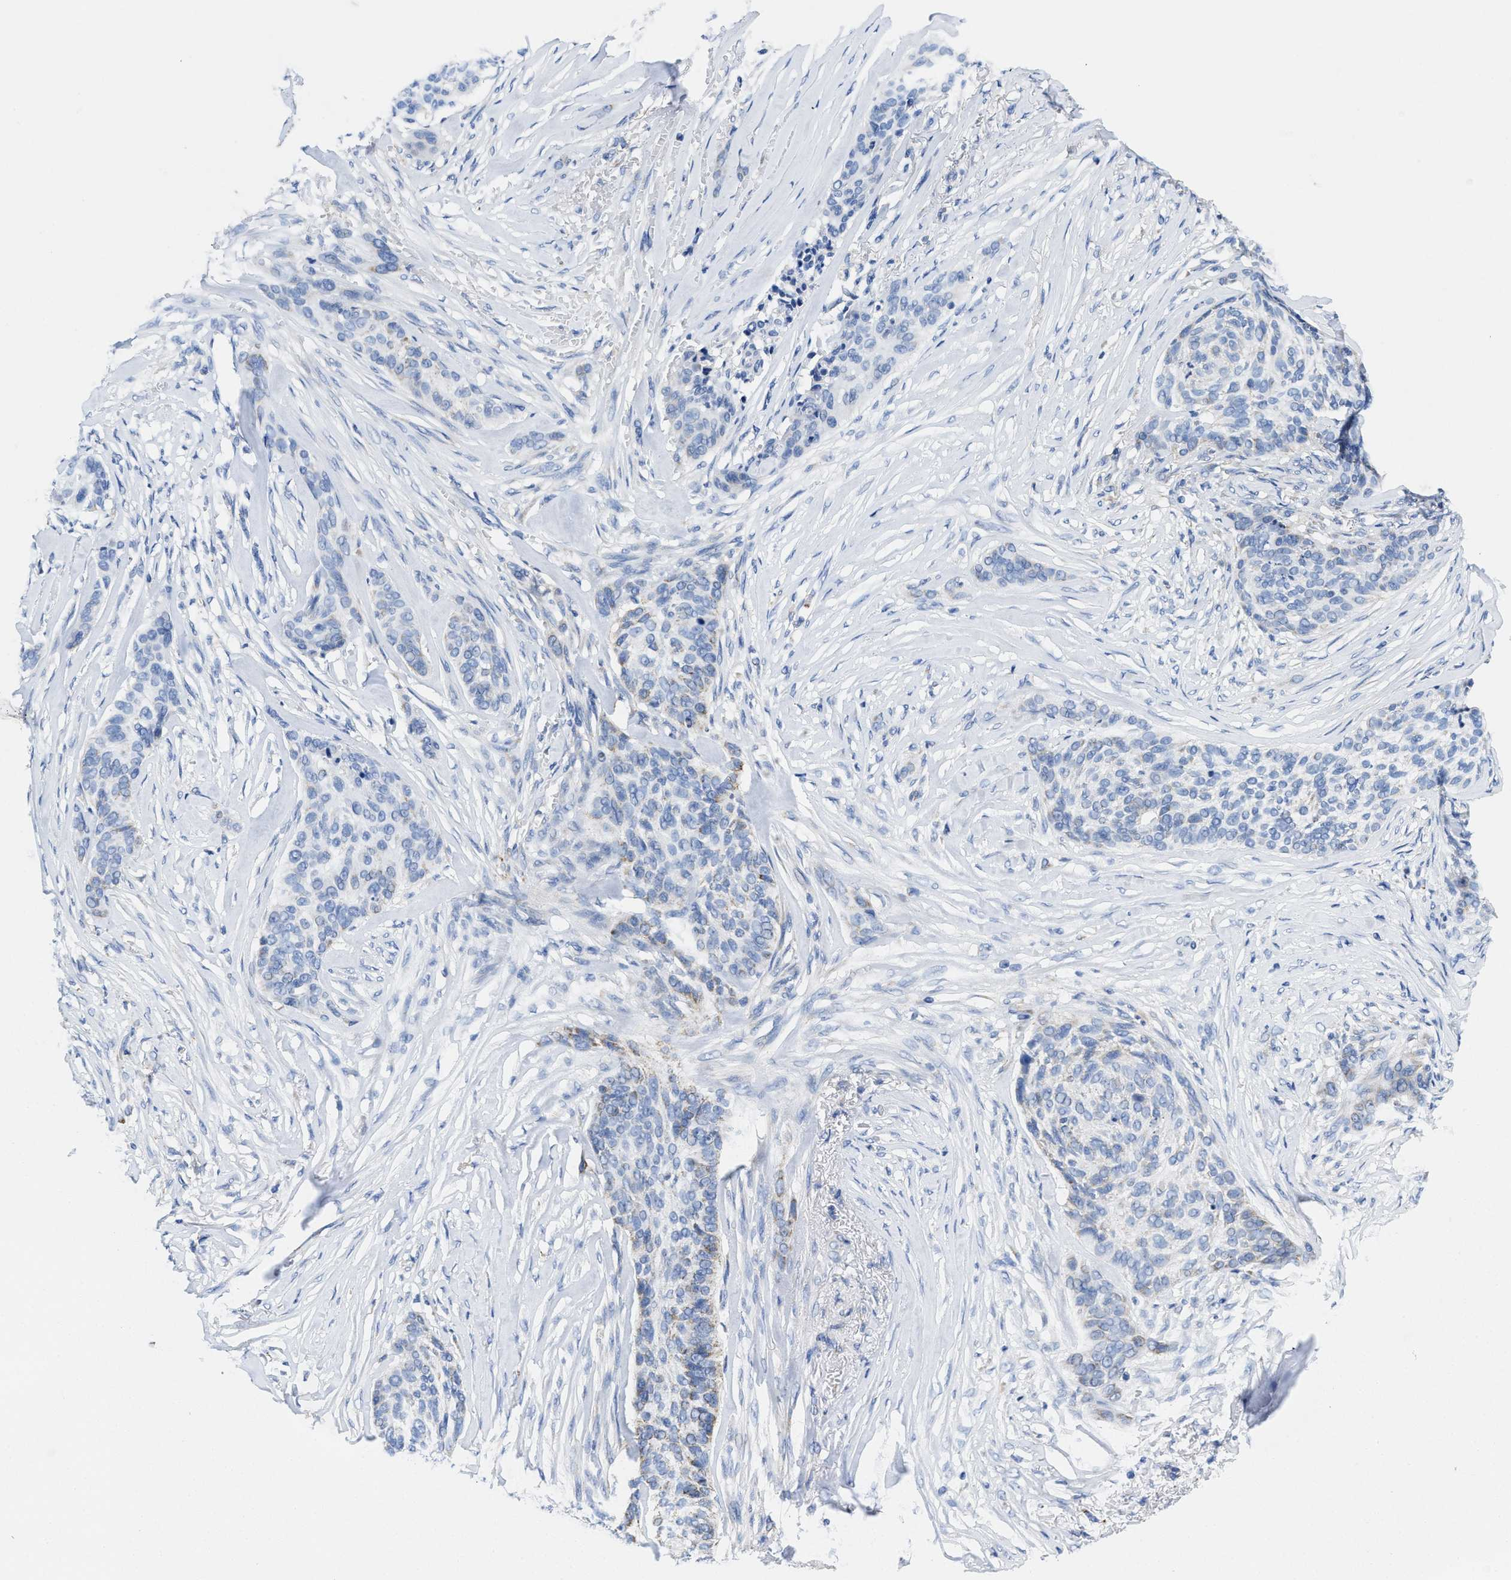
{"staining": {"intensity": "negative", "quantity": "none", "location": "none"}, "tissue": "skin cancer", "cell_type": "Tumor cells", "image_type": "cancer", "snomed": [{"axis": "morphology", "description": "Basal cell carcinoma"}, {"axis": "topography", "description": "Skin"}], "caption": "IHC histopathology image of neoplastic tissue: human skin basal cell carcinoma stained with DAB demonstrates no significant protein expression in tumor cells.", "gene": "TBRG4", "patient": {"sex": "male", "age": 85}}